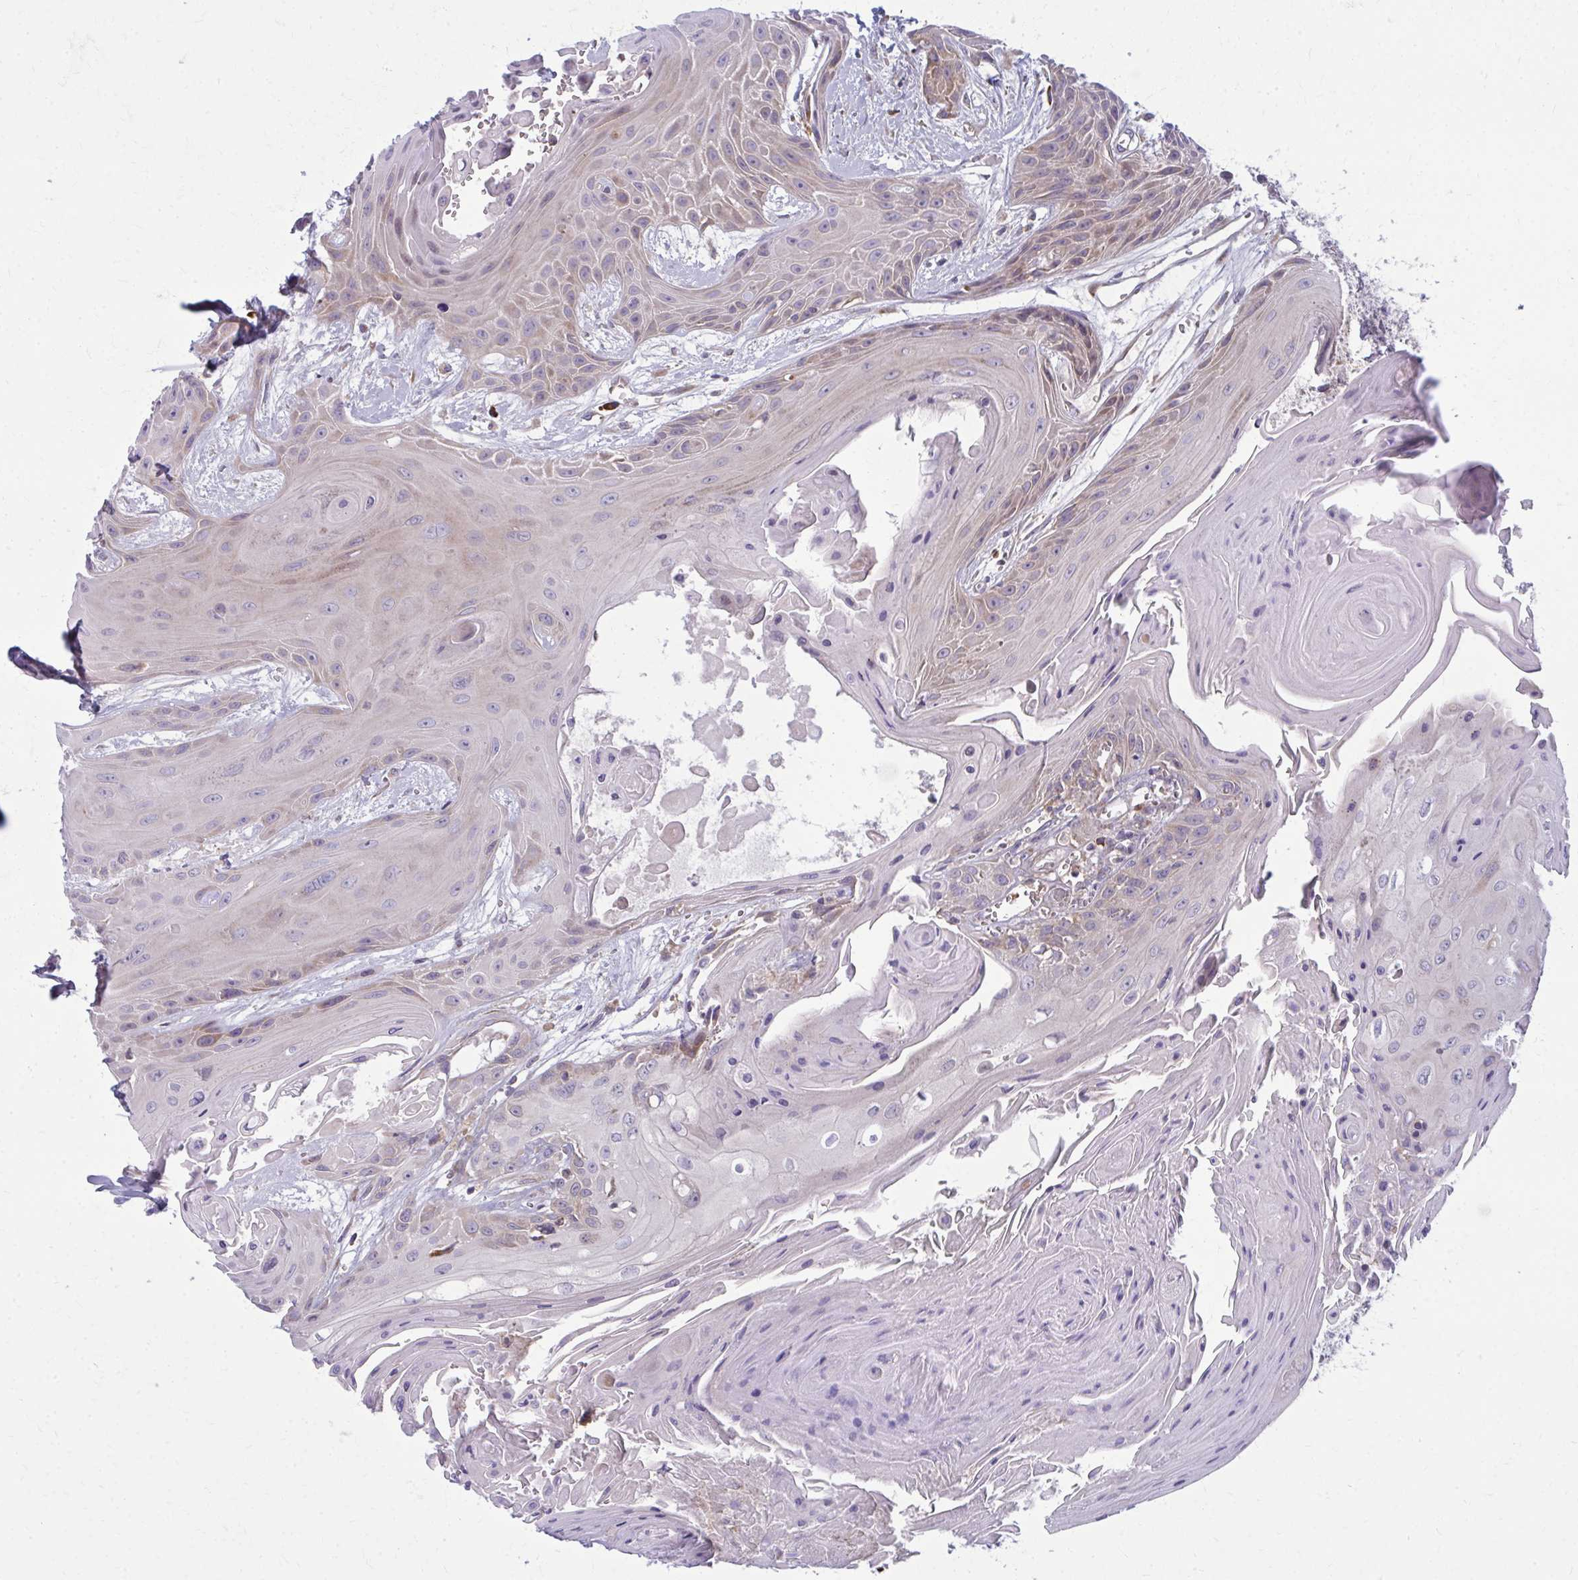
{"staining": {"intensity": "weak", "quantity": "<25%", "location": "cytoplasmic/membranous"}, "tissue": "head and neck cancer", "cell_type": "Tumor cells", "image_type": "cancer", "snomed": [{"axis": "morphology", "description": "Squamous cell carcinoma, NOS"}, {"axis": "topography", "description": "Head-Neck"}], "caption": "There is no significant positivity in tumor cells of head and neck cancer.", "gene": "CEMP1", "patient": {"sex": "female", "age": 73}}